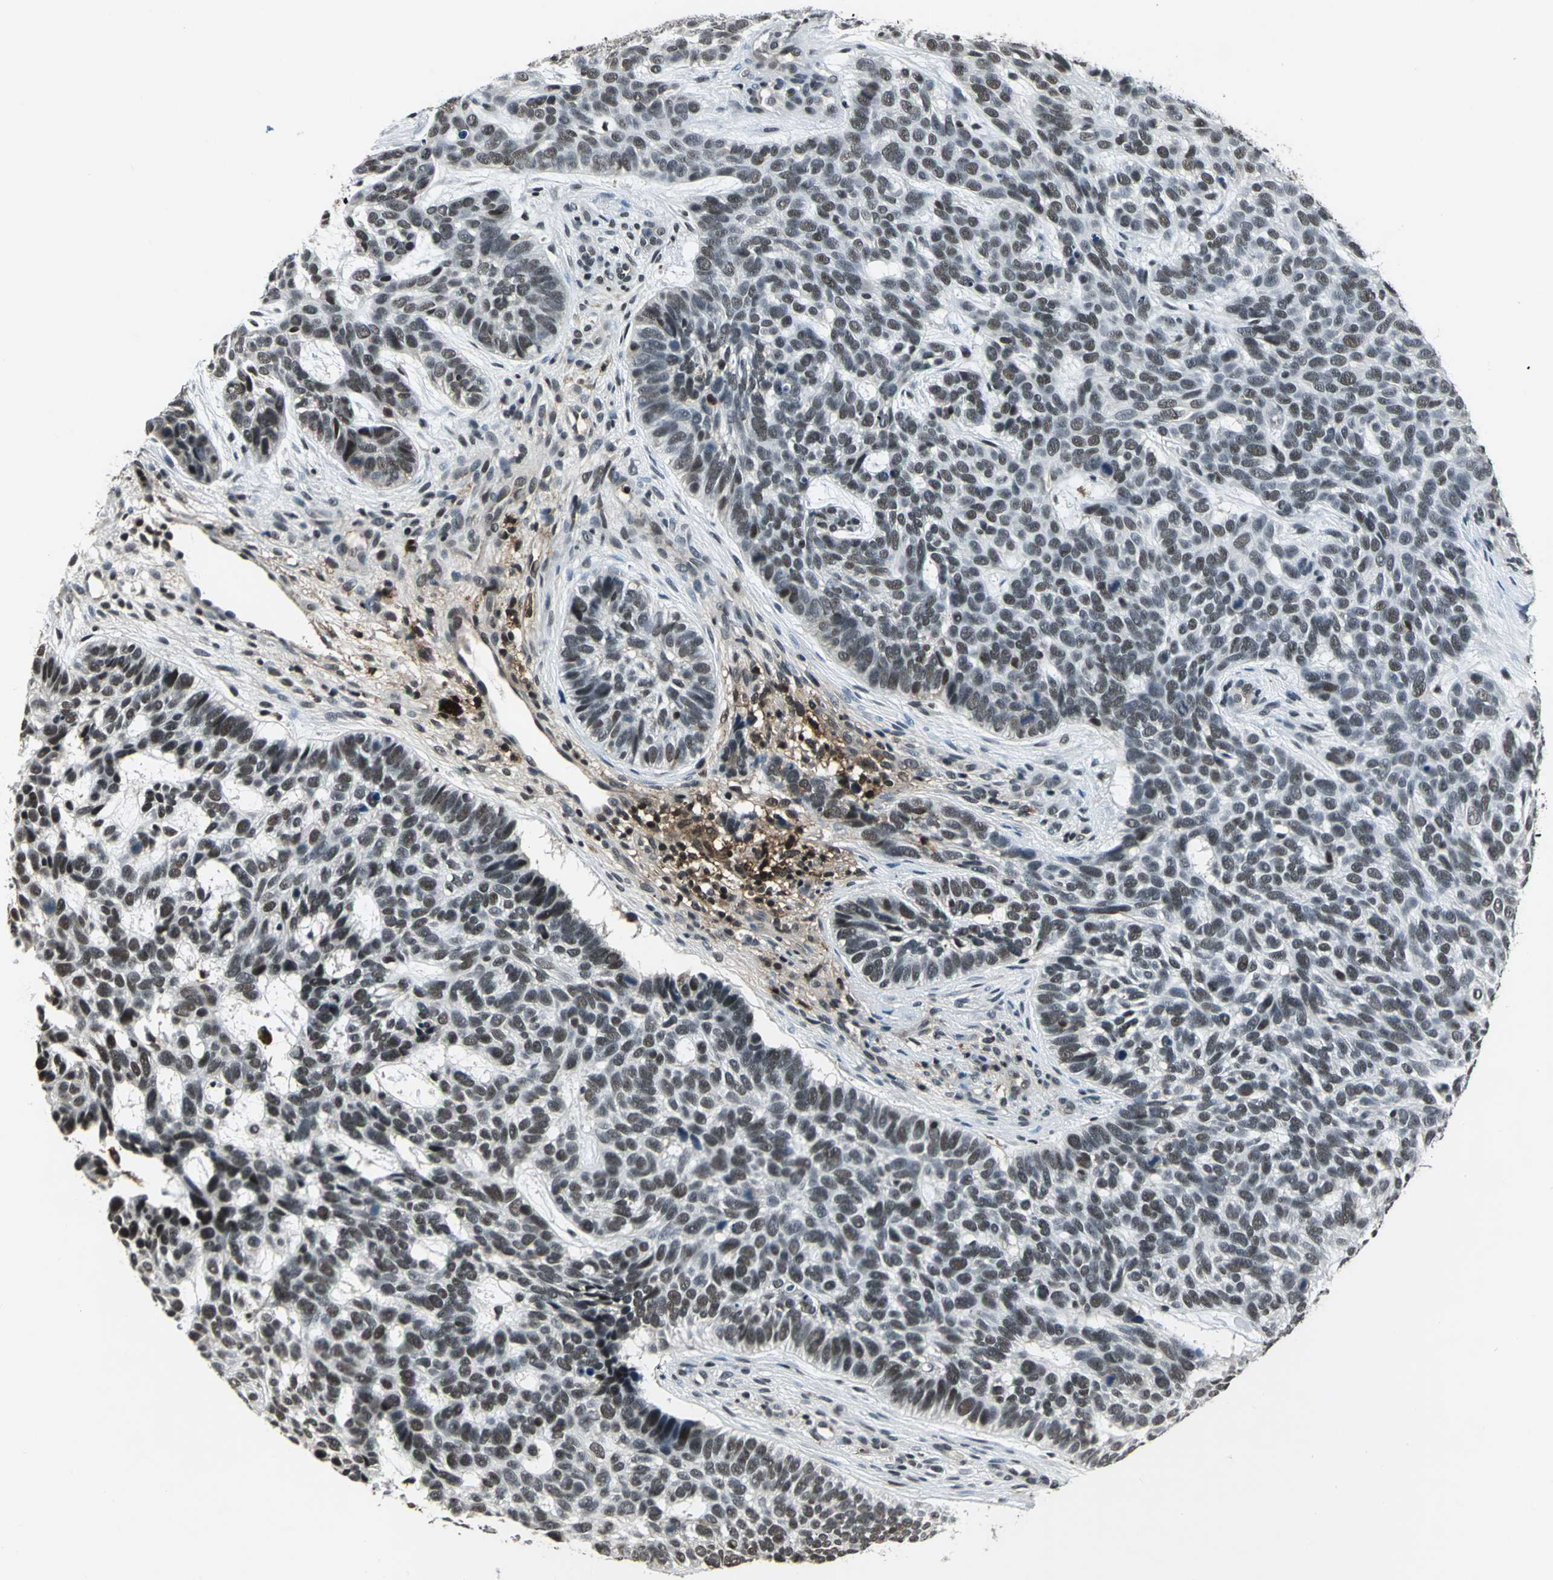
{"staining": {"intensity": "weak", "quantity": "25%-75%", "location": "nuclear"}, "tissue": "skin cancer", "cell_type": "Tumor cells", "image_type": "cancer", "snomed": [{"axis": "morphology", "description": "Basal cell carcinoma"}, {"axis": "topography", "description": "Skin"}], "caption": "The photomicrograph reveals staining of skin basal cell carcinoma, revealing weak nuclear protein staining (brown color) within tumor cells.", "gene": "NR2C2", "patient": {"sex": "male", "age": 87}}